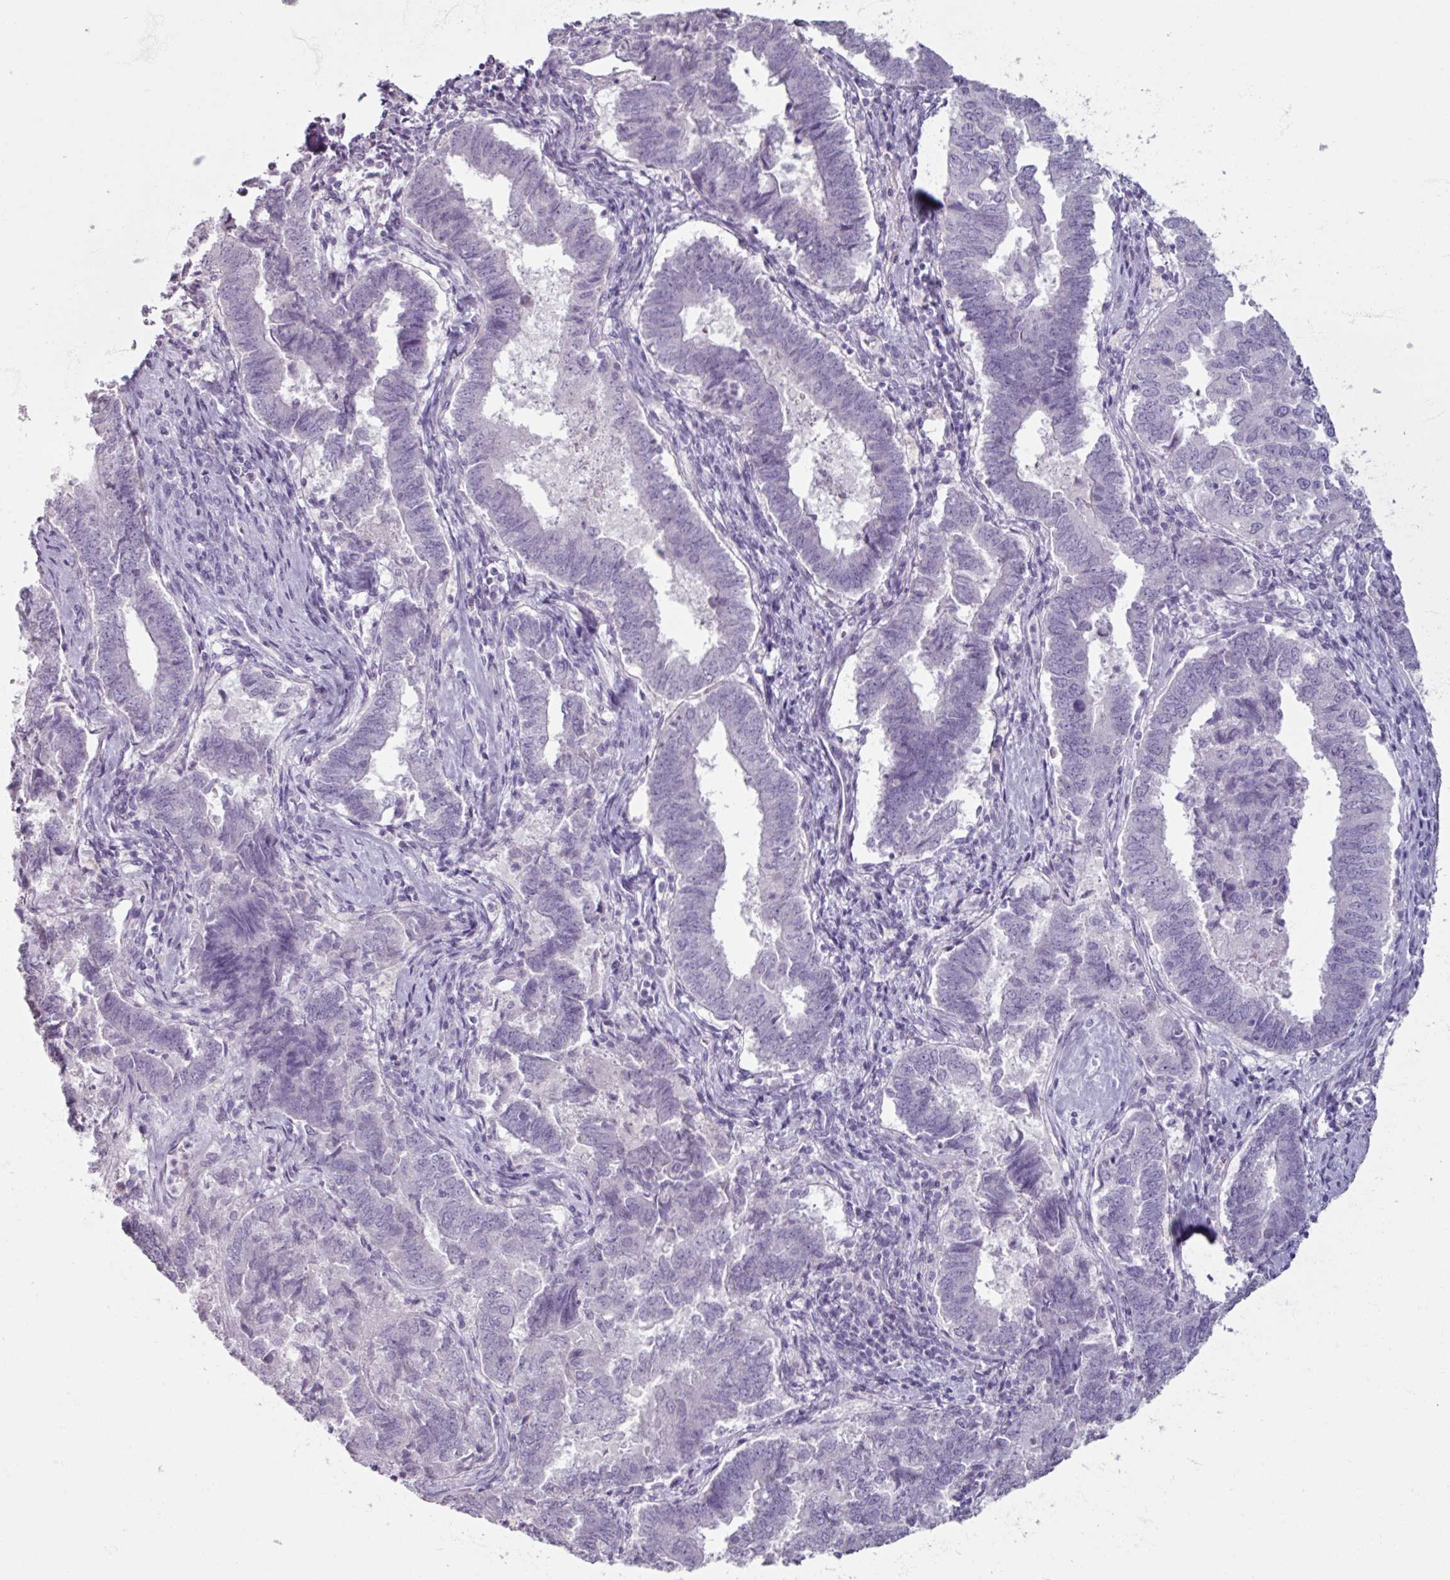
{"staining": {"intensity": "negative", "quantity": "none", "location": "none"}, "tissue": "endometrial cancer", "cell_type": "Tumor cells", "image_type": "cancer", "snomed": [{"axis": "morphology", "description": "Adenocarcinoma, NOS"}, {"axis": "topography", "description": "Endometrium"}], "caption": "The immunohistochemistry micrograph has no significant staining in tumor cells of endometrial cancer (adenocarcinoma) tissue.", "gene": "TG", "patient": {"sex": "female", "age": 72}}